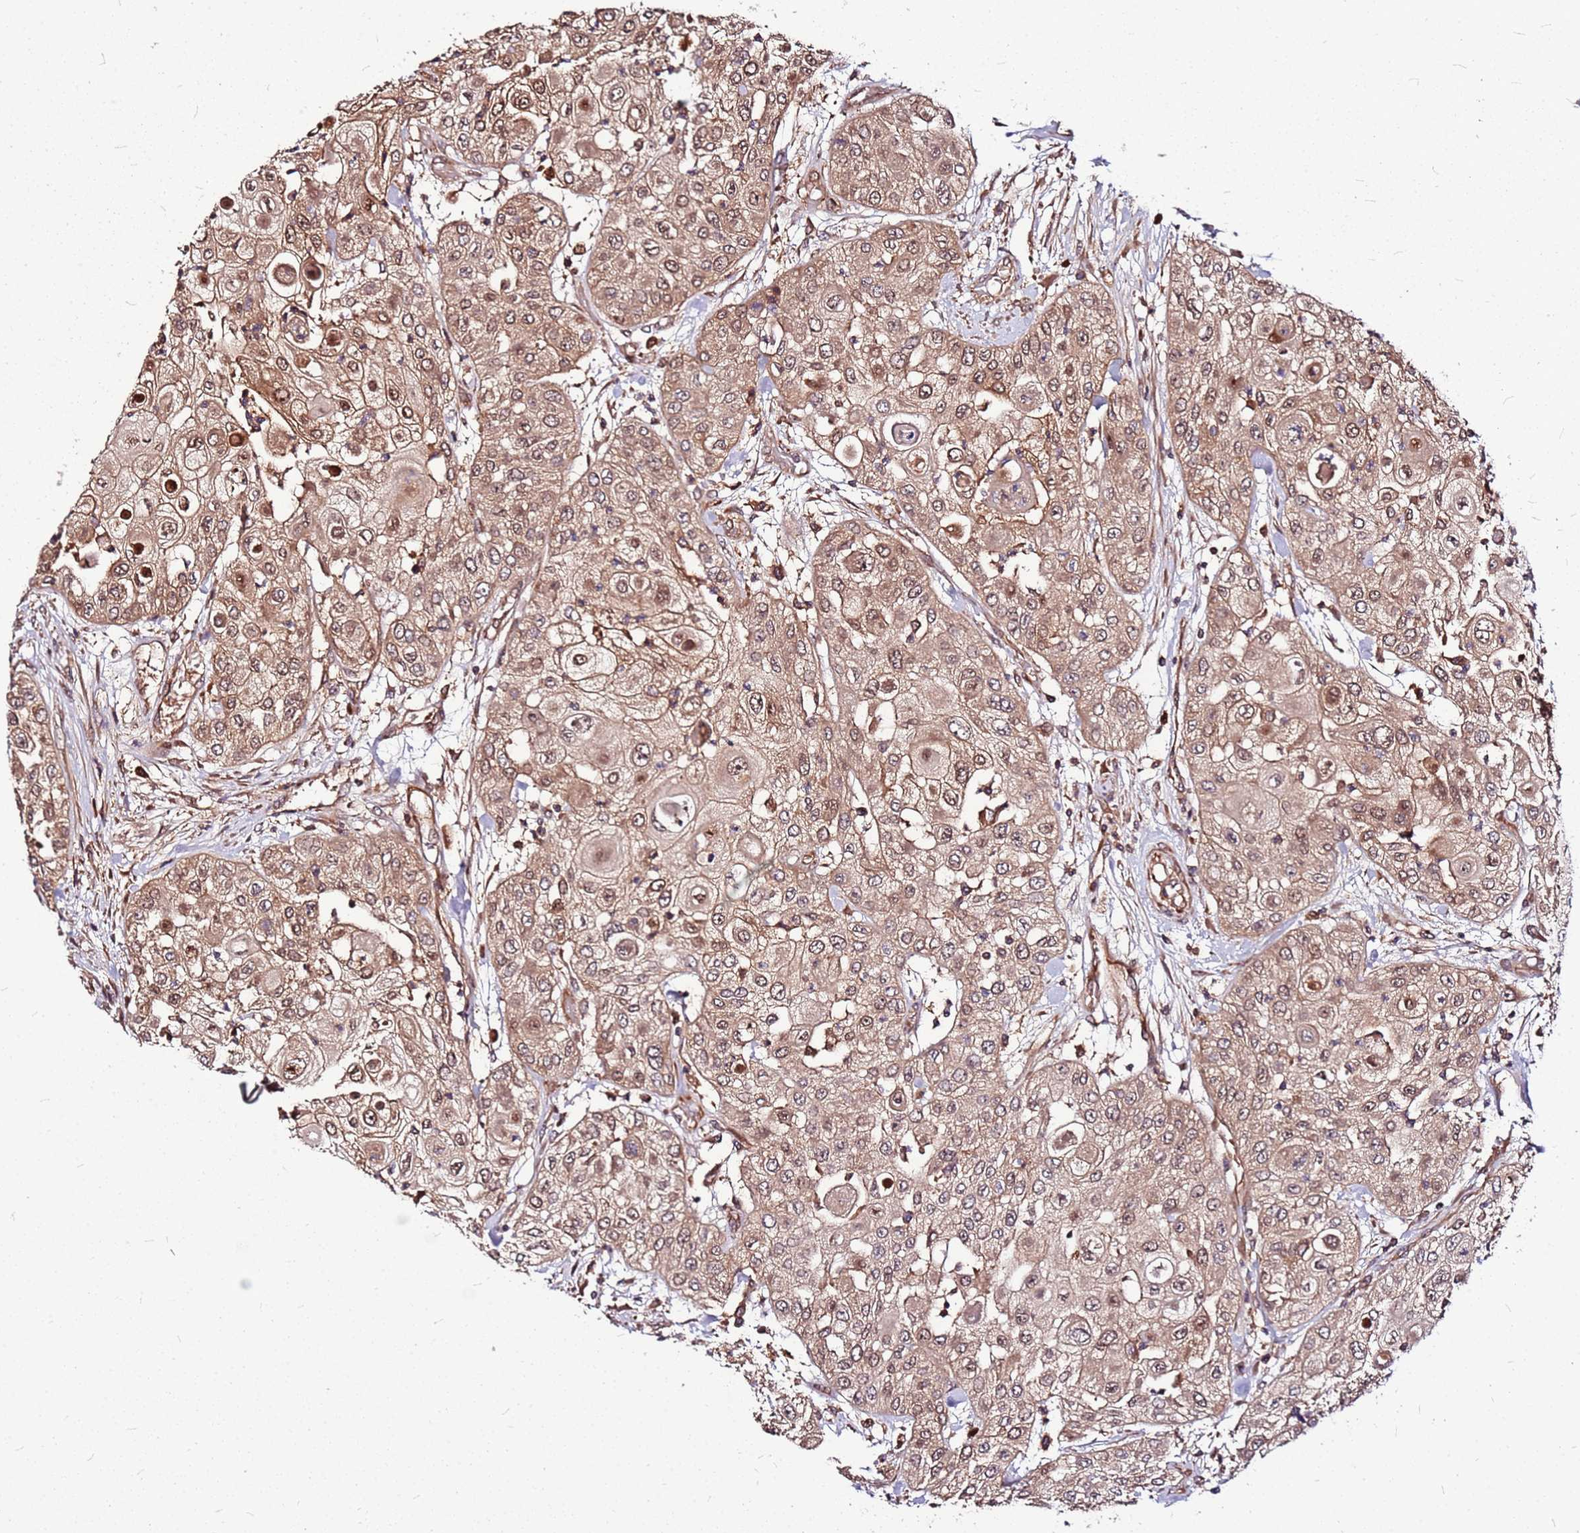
{"staining": {"intensity": "moderate", "quantity": ">75%", "location": "cytoplasmic/membranous,nuclear"}, "tissue": "urothelial cancer", "cell_type": "Tumor cells", "image_type": "cancer", "snomed": [{"axis": "morphology", "description": "Urothelial carcinoma, High grade"}, {"axis": "topography", "description": "Urinary bladder"}], "caption": "The image displays immunohistochemical staining of urothelial carcinoma (high-grade). There is moderate cytoplasmic/membranous and nuclear expression is present in about >75% of tumor cells.", "gene": "LYPLAL1", "patient": {"sex": "female", "age": 79}}